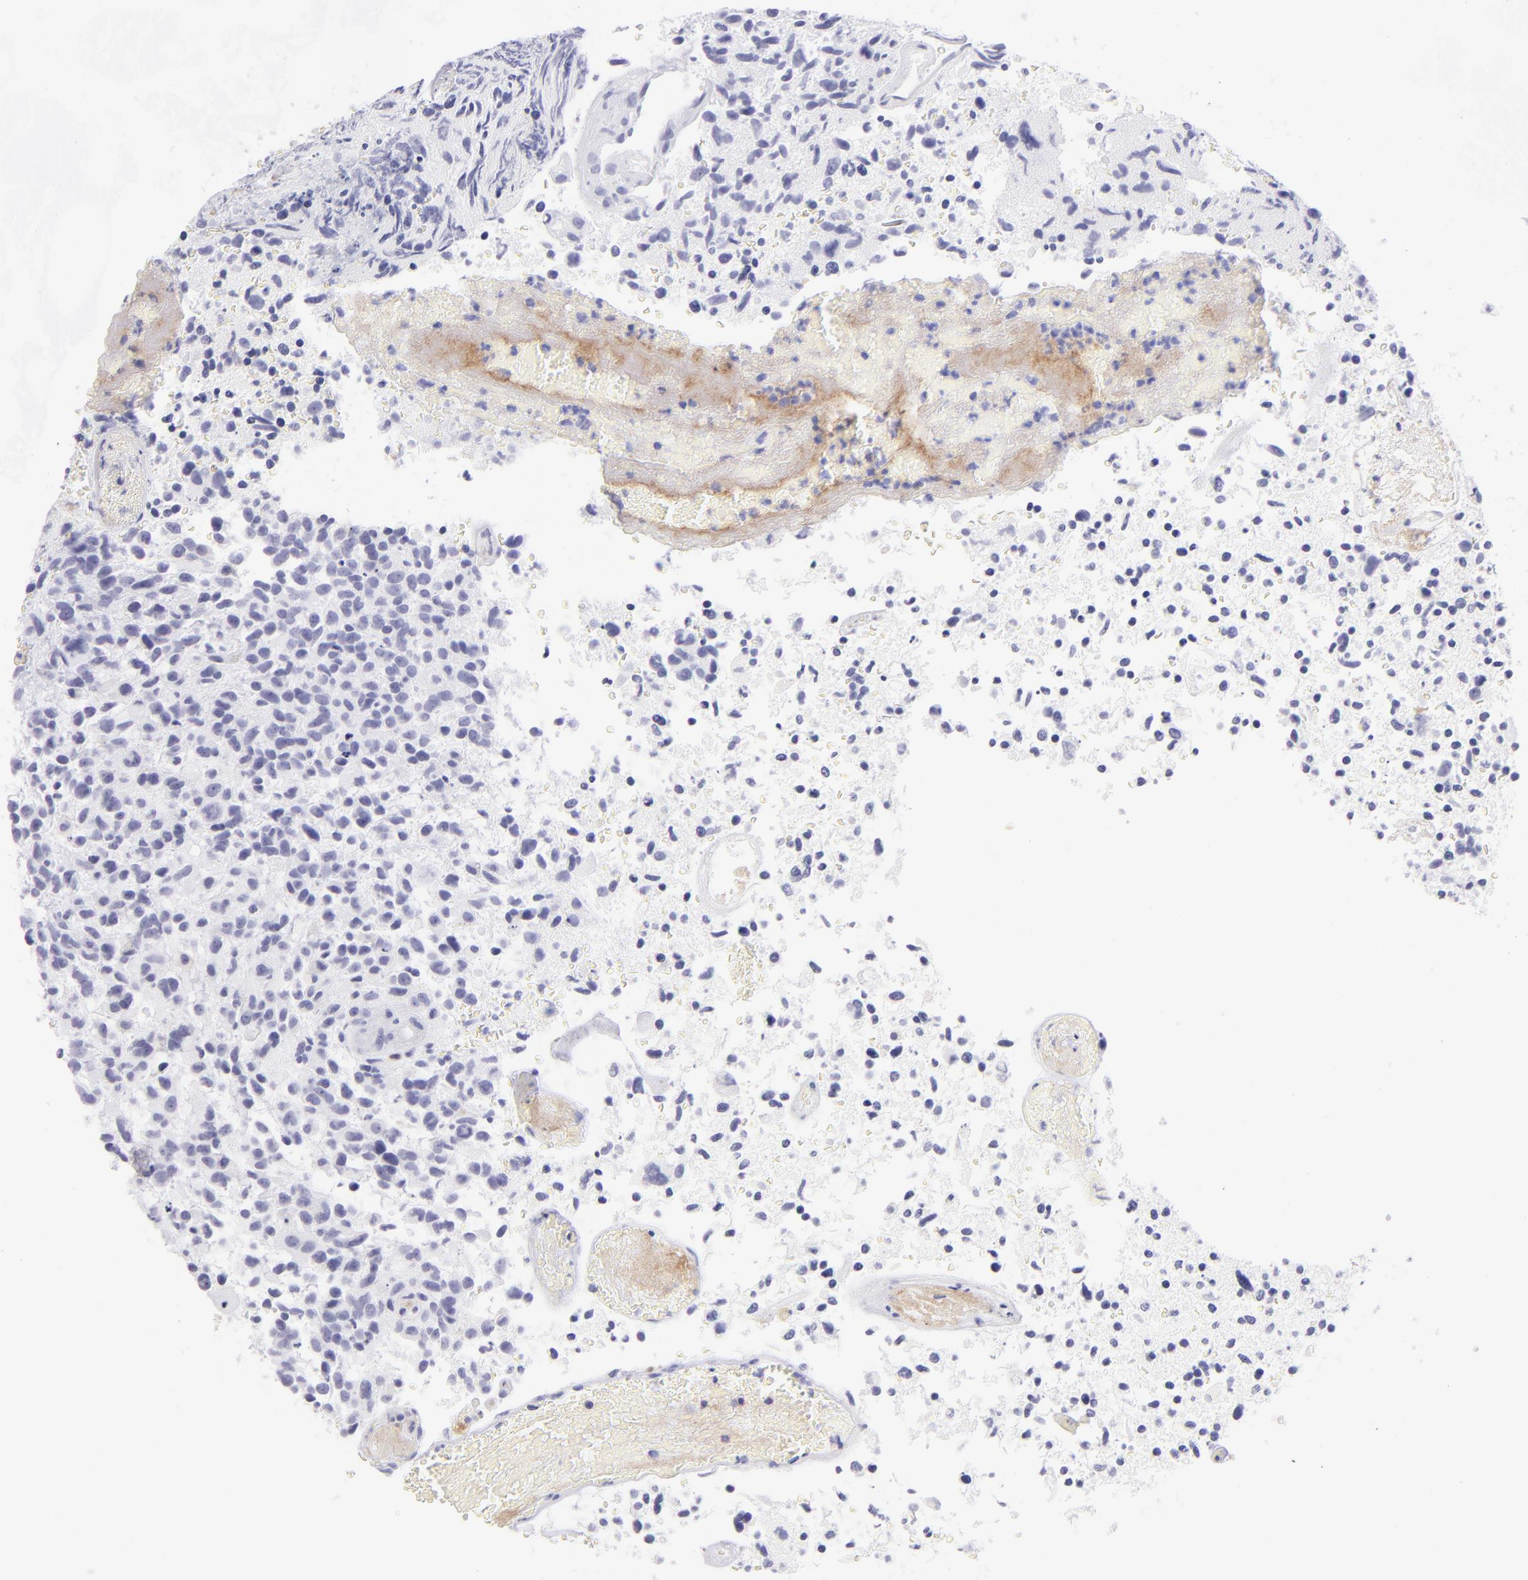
{"staining": {"intensity": "negative", "quantity": "none", "location": "none"}, "tissue": "glioma", "cell_type": "Tumor cells", "image_type": "cancer", "snomed": [{"axis": "morphology", "description": "Glioma, malignant, High grade"}, {"axis": "topography", "description": "Brain"}], "caption": "The immunohistochemistry (IHC) micrograph has no significant positivity in tumor cells of malignant glioma (high-grade) tissue.", "gene": "CD69", "patient": {"sex": "male", "age": 72}}